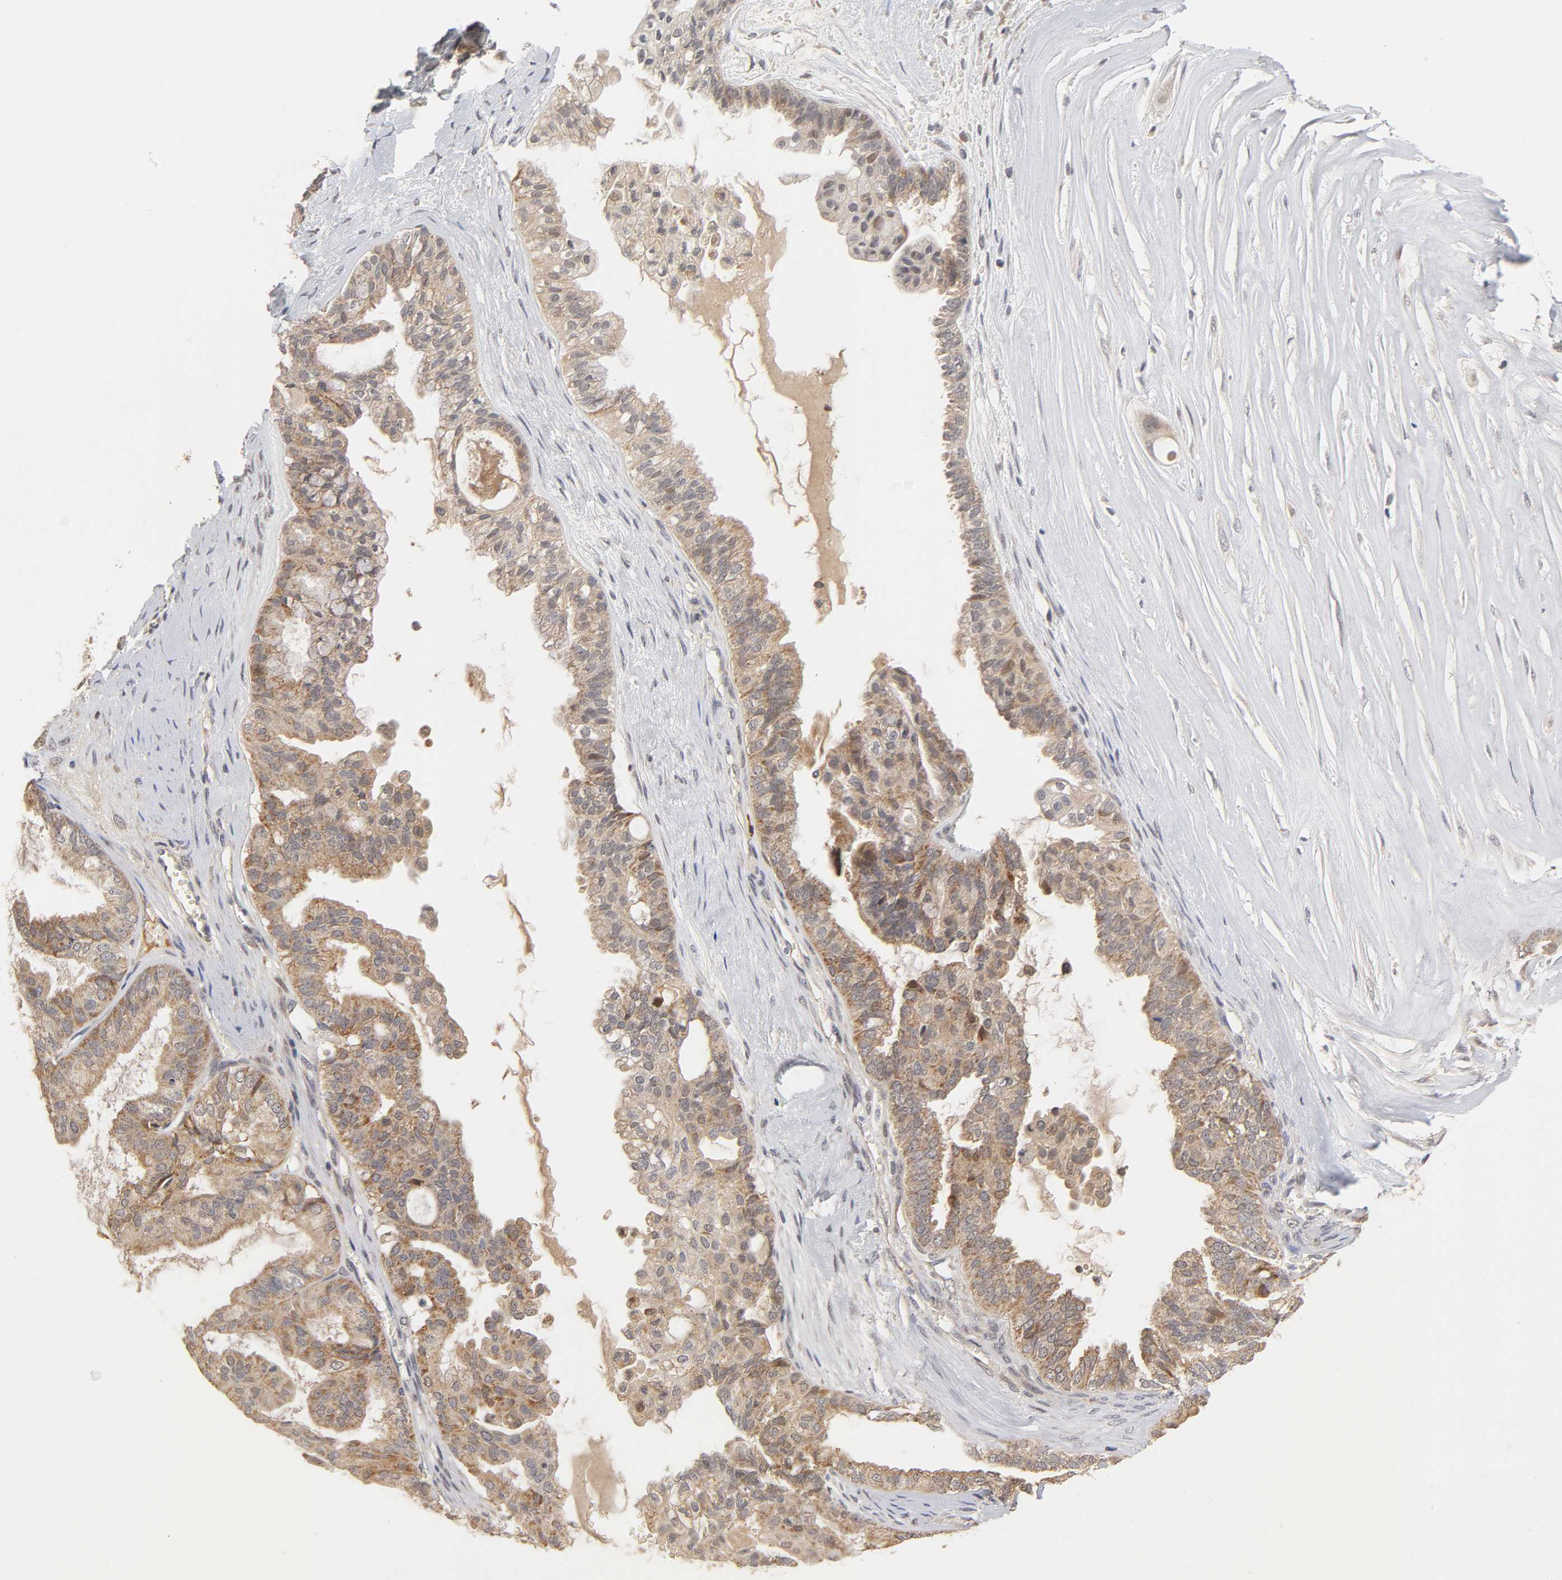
{"staining": {"intensity": "moderate", "quantity": ">75%", "location": "cytoplasmic/membranous,nuclear"}, "tissue": "ovarian cancer", "cell_type": "Tumor cells", "image_type": "cancer", "snomed": [{"axis": "morphology", "description": "Carcinoma, NOS"}, {"axis": "morphology", "description": "Carcinoma, endometroid"}, {"axis": "topography", "description": "Ovary"}], "caption": "This is an image of immunohistochemistry (IHC) staining of endometroid carcinoma (ovarian), which shows moderate positivity in the cytoplasmic/membranous and nuclear of tumor cells.", "gene": "GSTZ1", "patient": {"sex": "female", "age": 50}}